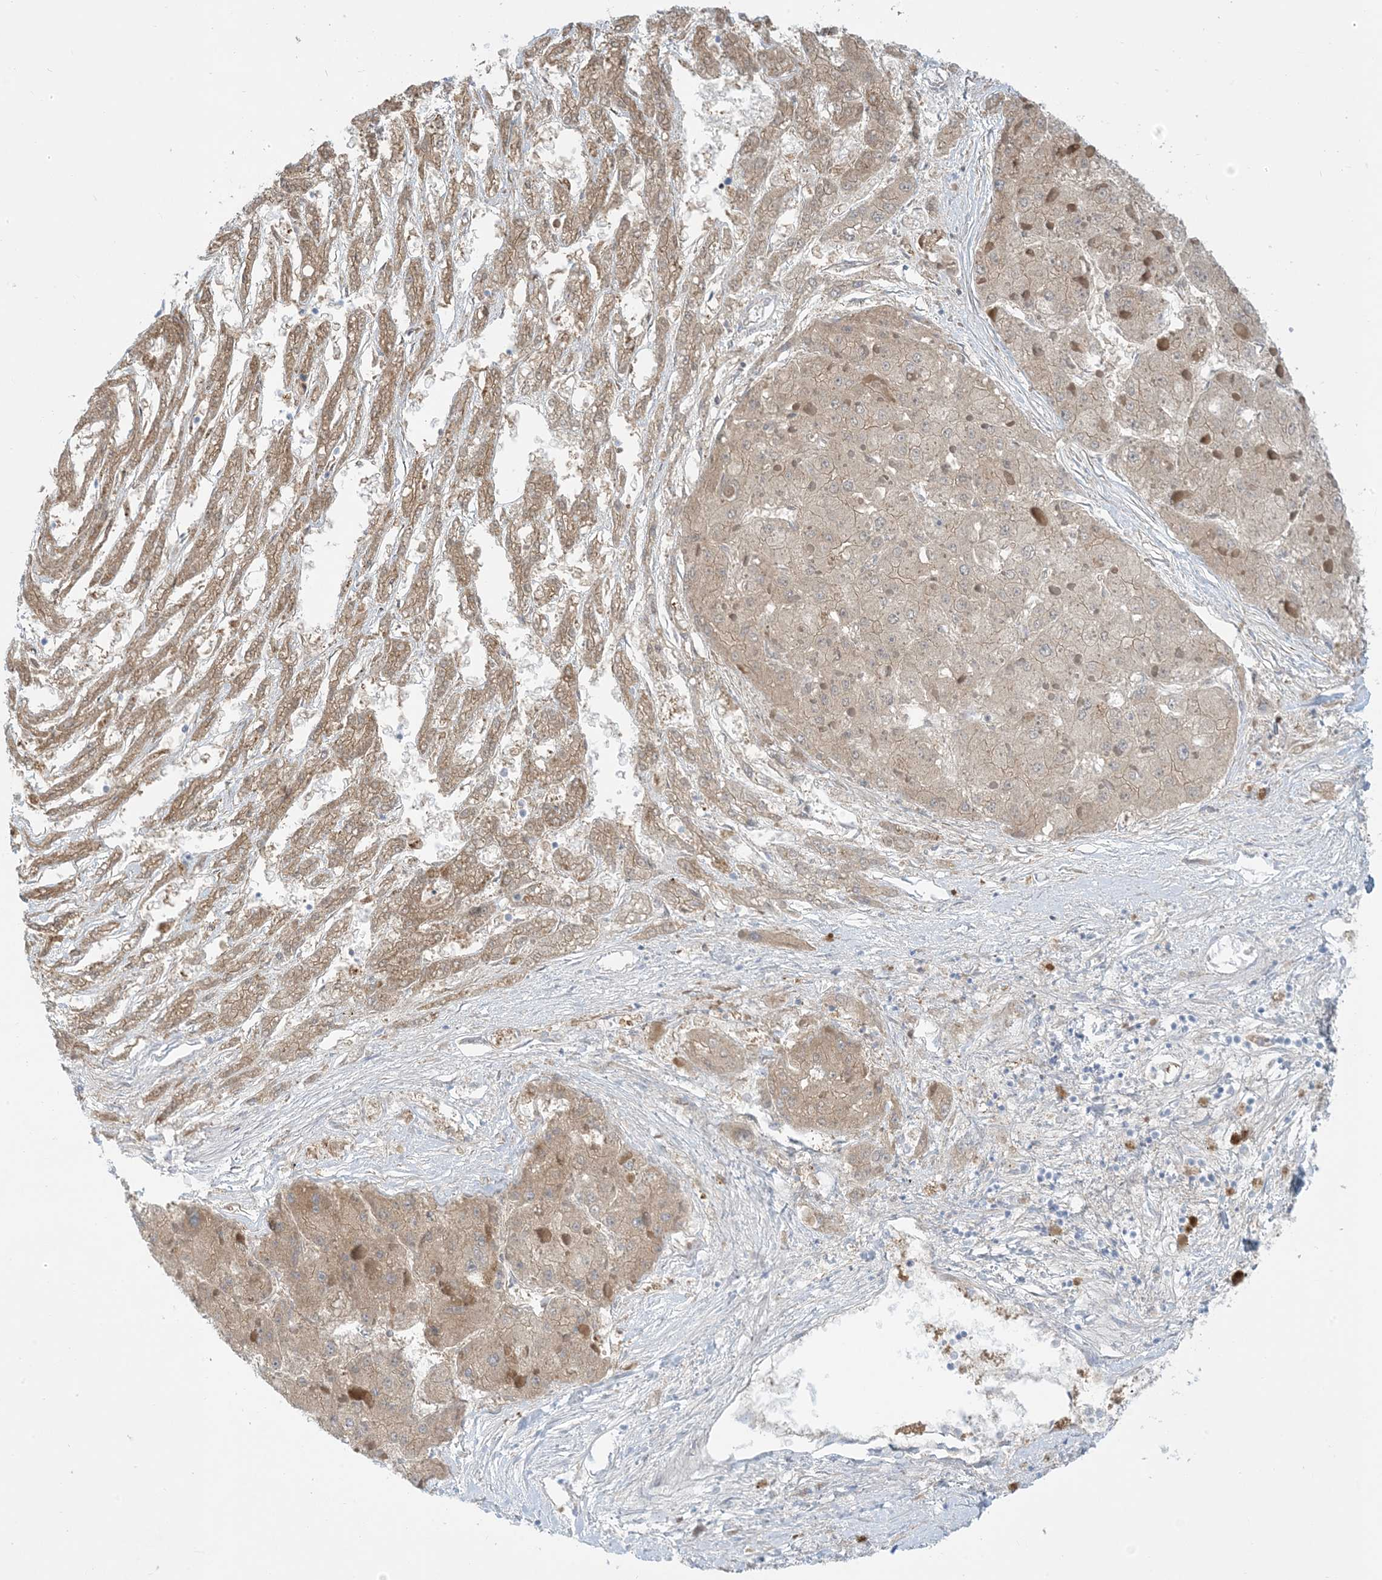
{"staining": {"intensity": "weak", "quantity": ">75%", "location": "cytoplasmic/membranous"}, "tissue": "liver cancer", "cell_type": "Tumor cells", "image_type": "cancer", "snomed": [{"axis": "morphology", "description": "Carcinoma, Hepatocellular, NOS"}, {"axis": "topography", "description": "Liver"}], "caption": "This histopathology image displays liver hepatocellular carcinoma stained with IHC to label a protein in brown. The cytoplasmic/membranous of tumor cells show weak positivity for the protein. Nuclei are counter-stained blue.", "gene": "ZDHHC4", "patient": {"sex": "female", "age": 73}}